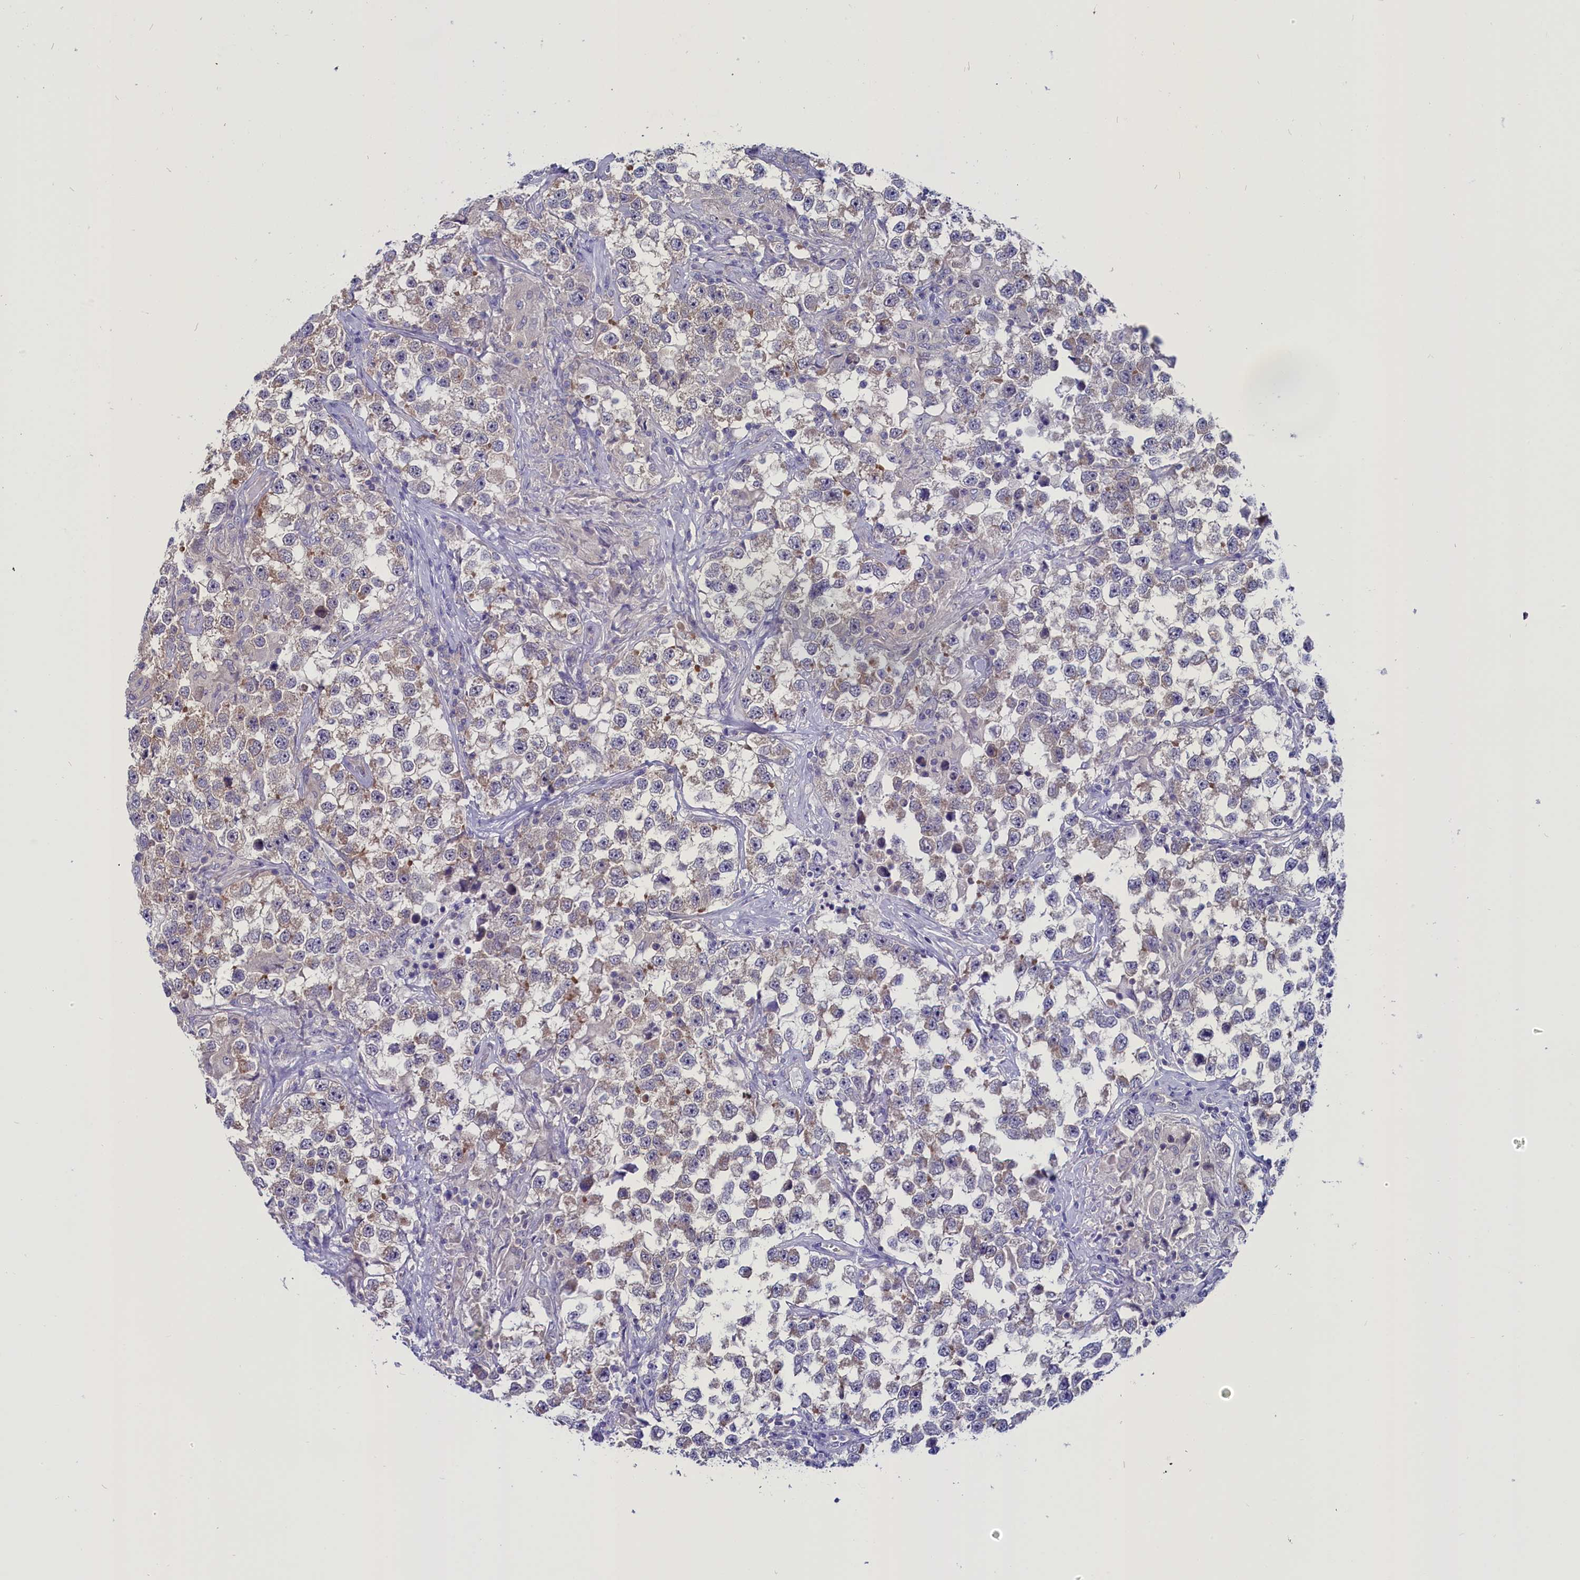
{"staining": {"intensity": "weak", "quantity": "25%-75%", "location": "cytoplasmic/membranous"}, "tissue": "testis cancer", "cell_type": "Tumor cells", "image_type": "cancer", "snomed": [{"axis": "morphology", "description": "Seminoma, NOS"}, {"axis": "topography", "description": "Testis"}], "caption": "Tumor cells exhibit low levels of weak cytoplasmic/membranous expression in approximately 25%-75% of cells in testis cancer.", "gene": "CIAPIN1", "patient": {"sex": "male", "age": 46}}